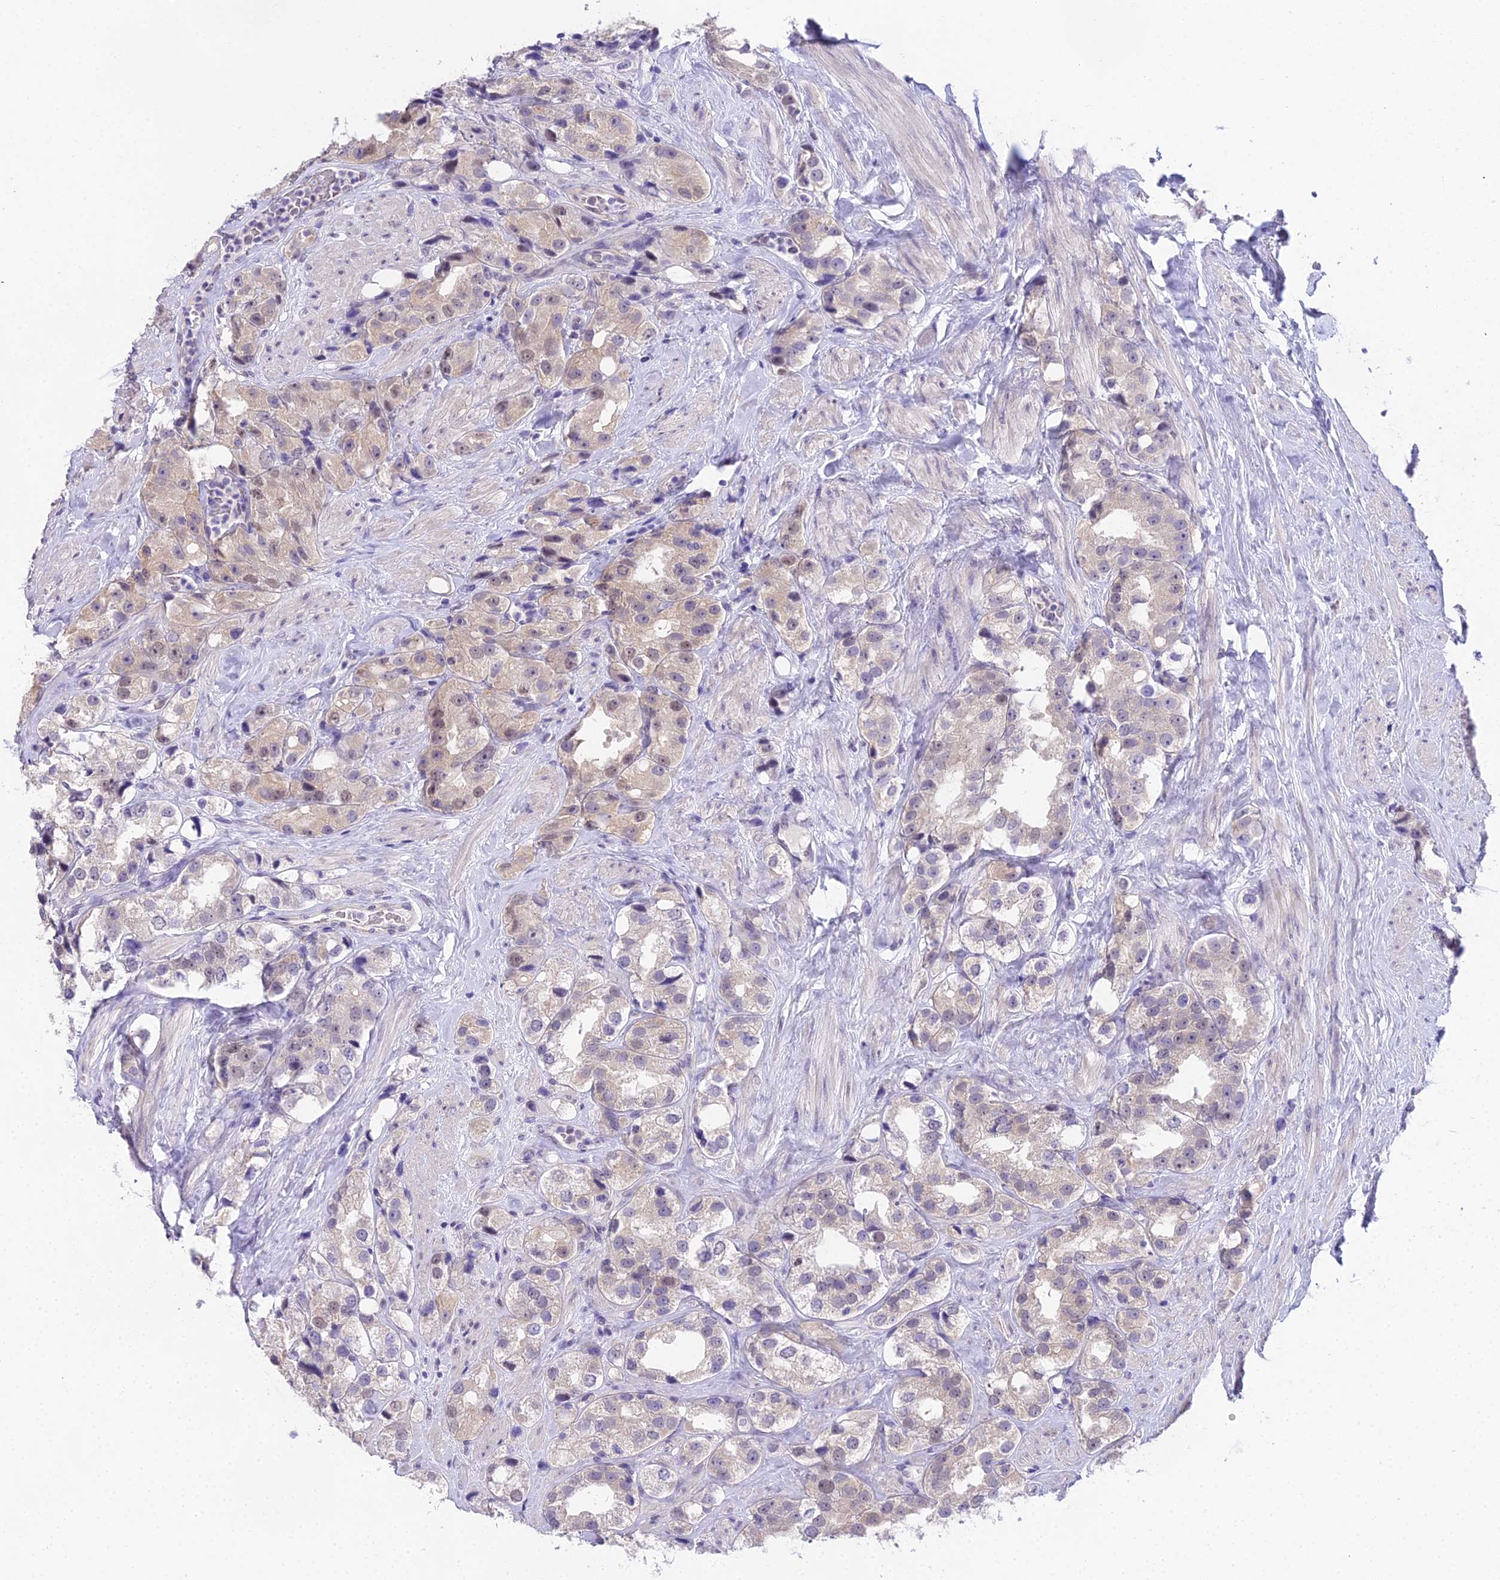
{"staining": {"intensity": "weak", "quantity": "25%-75%", "location": "cytoplasmic/membranous"}, "tissue": "prostate cancer", "cell_type": "Tumor cells", "image_type": "cancer", "snomed": [{"axis": "morphology", "description": "Adenocarcinoma, NOS"}, {"axis": "topography", "description": "Prostate"}], "caption": "Adenocarcinoma (prostate) stained for a protein (brown) demonstrates weak cytoplasmic/membranous positive positivity in approximately 25%-75% of tumor cells.", "gene": "MAT2A", "patient": {"sex": "male", "age": 79}}